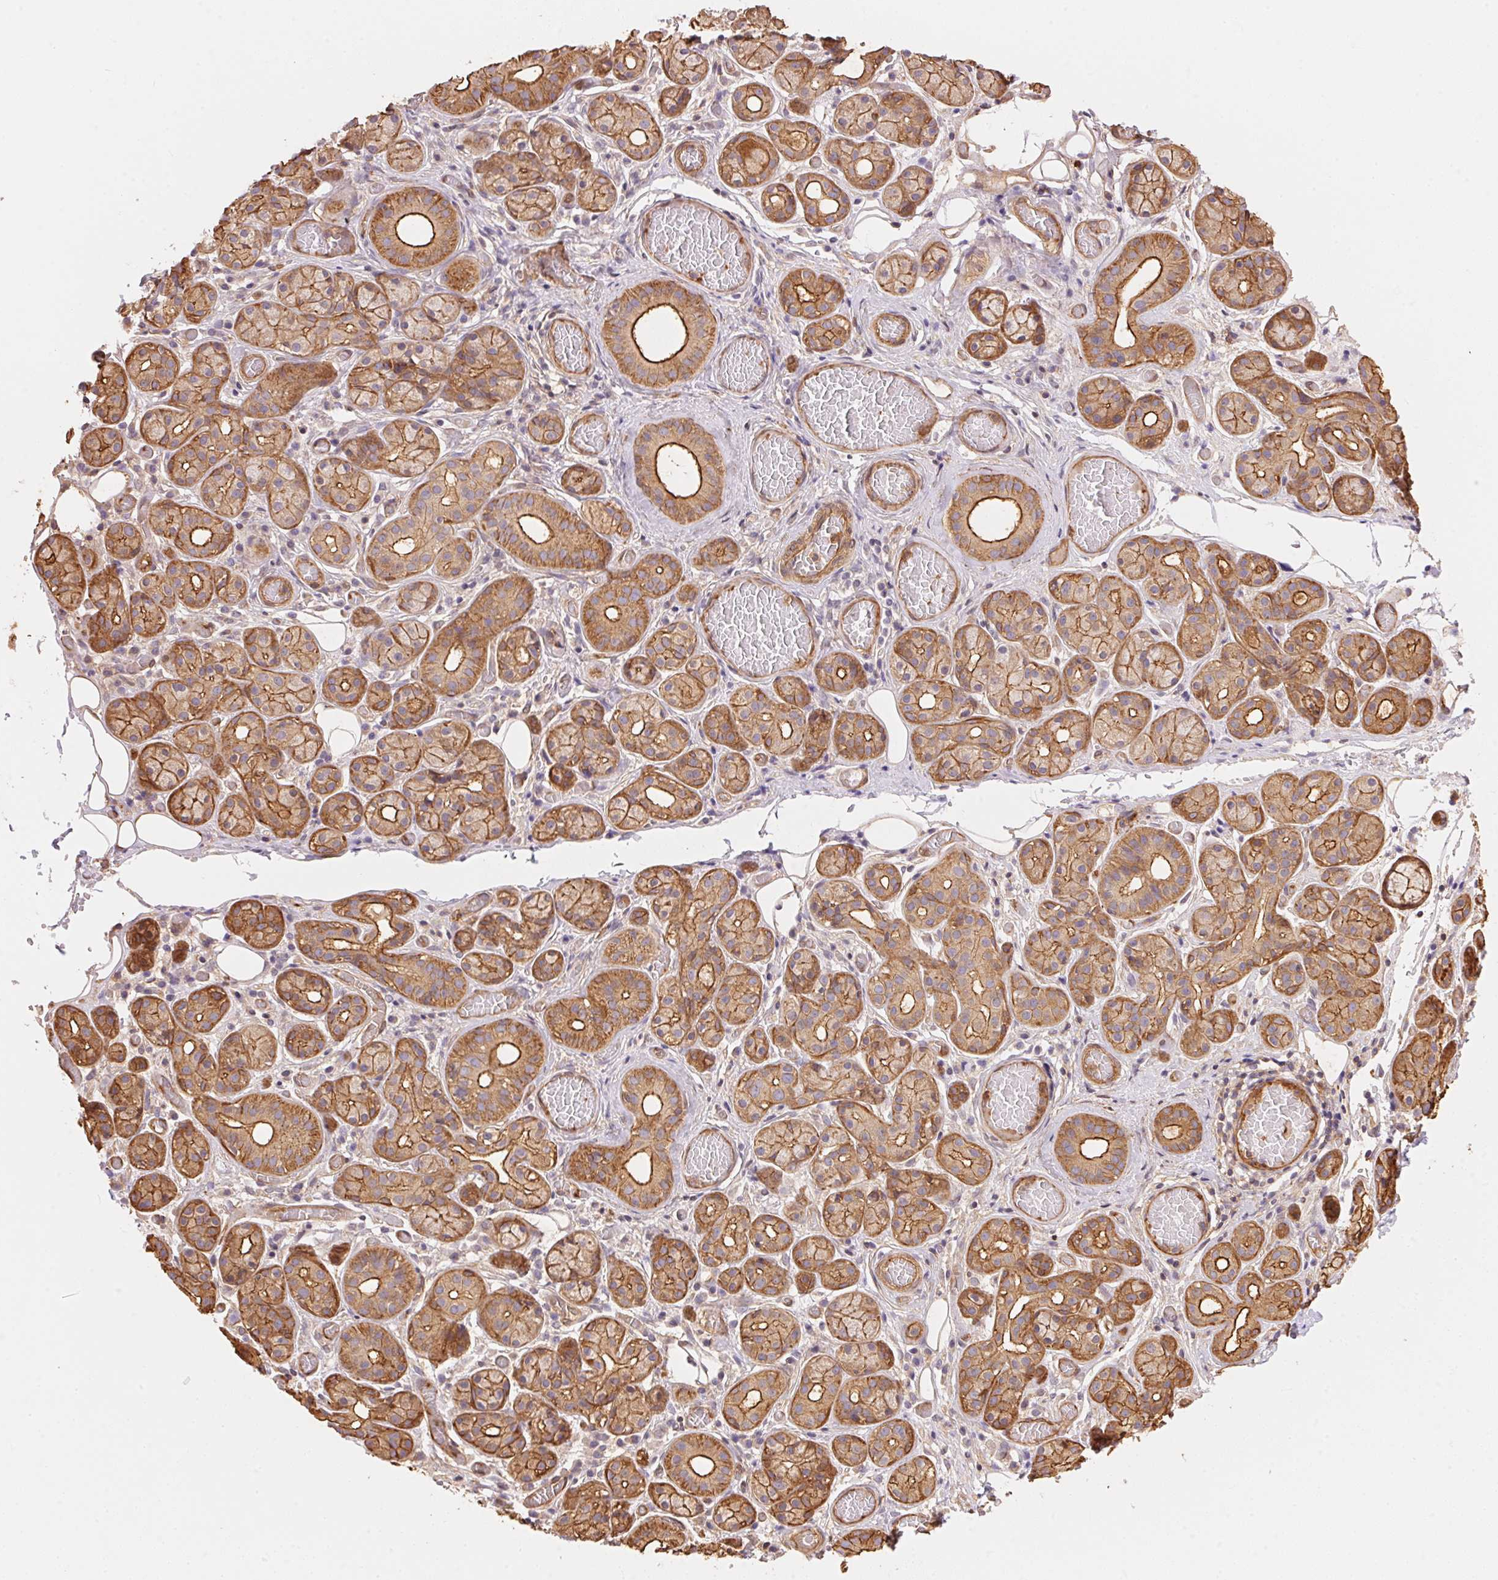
{"staining": {"intensity": "moderate", "quantity": ">75%", "location": "cytoplasmic/membranous"}, "tissue": "salivary gland", "cell_type": "Glandular cells", "image_type": "normal", "snomed": [{"axis": "morphology", "description": "Normal tissue, NOS"}, {"axis": "topography", "description": "Salivary gland"}, {"axis": "topography", "description": "Peripheral nerve tissue"}], "caption": "Protein expression by immunohistochemistry demonstrates moderate cytoplasmic/membranous staining in approximately >75% of glandular cells in normal salivary gland.", "gene": "FRAS1", "patient": {"sex": "male", "age": 71}}